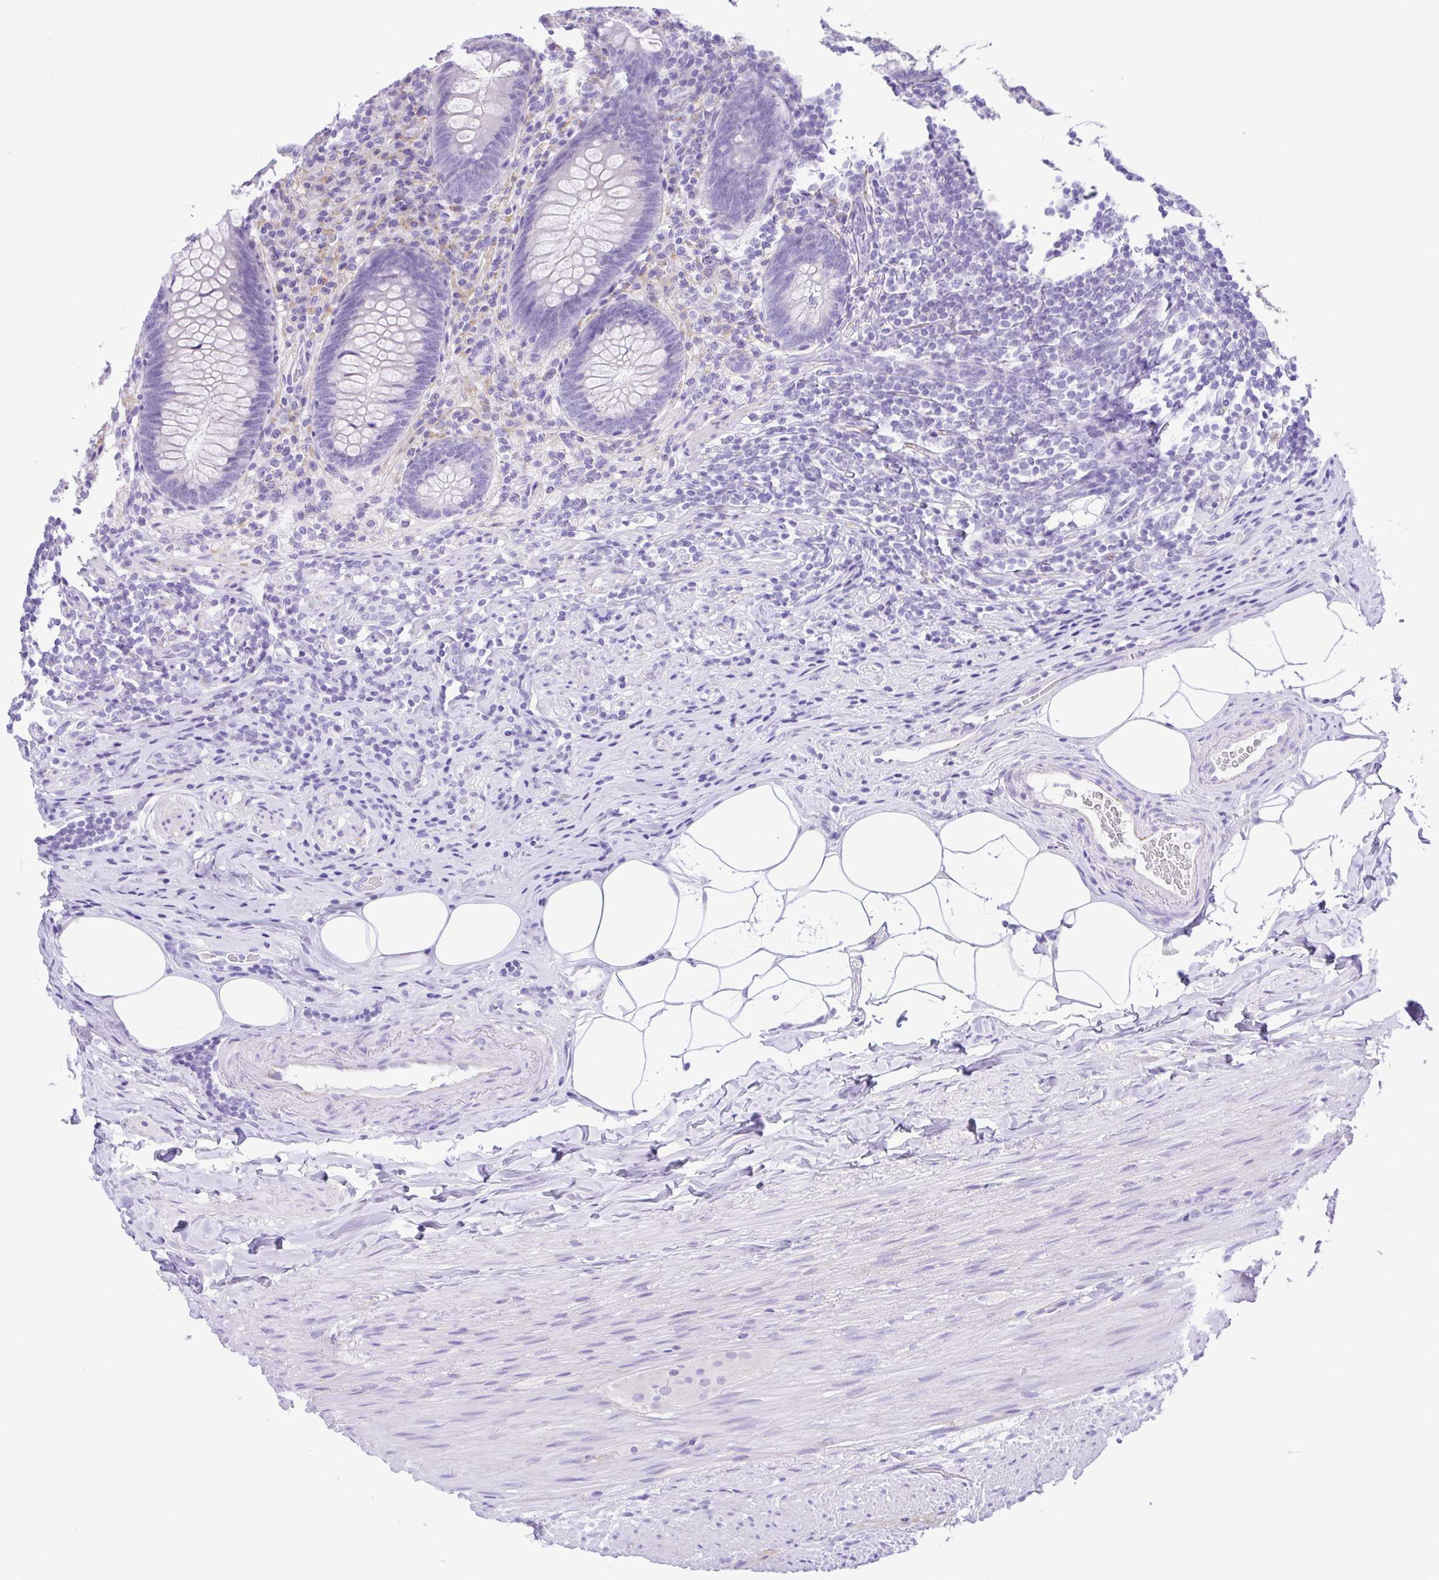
{"staining": {"intensity": "negative", "quantity": "none", "location": "none"}, "tissue": "appendix", "cell_type": "Glandular cells", "image_type": "normal", "snomed": [{"axis": "morphology", "description": "Normal tissue, NOS"}, {"axis": "topography", "description": "Appendix"}], "caption": "Immunohistochemistry (IHC) of unremarkable appendix reveals no positivity in glandular cells.", "gene": "PAK3", "patient": {"sex": "male", "age": 47}}